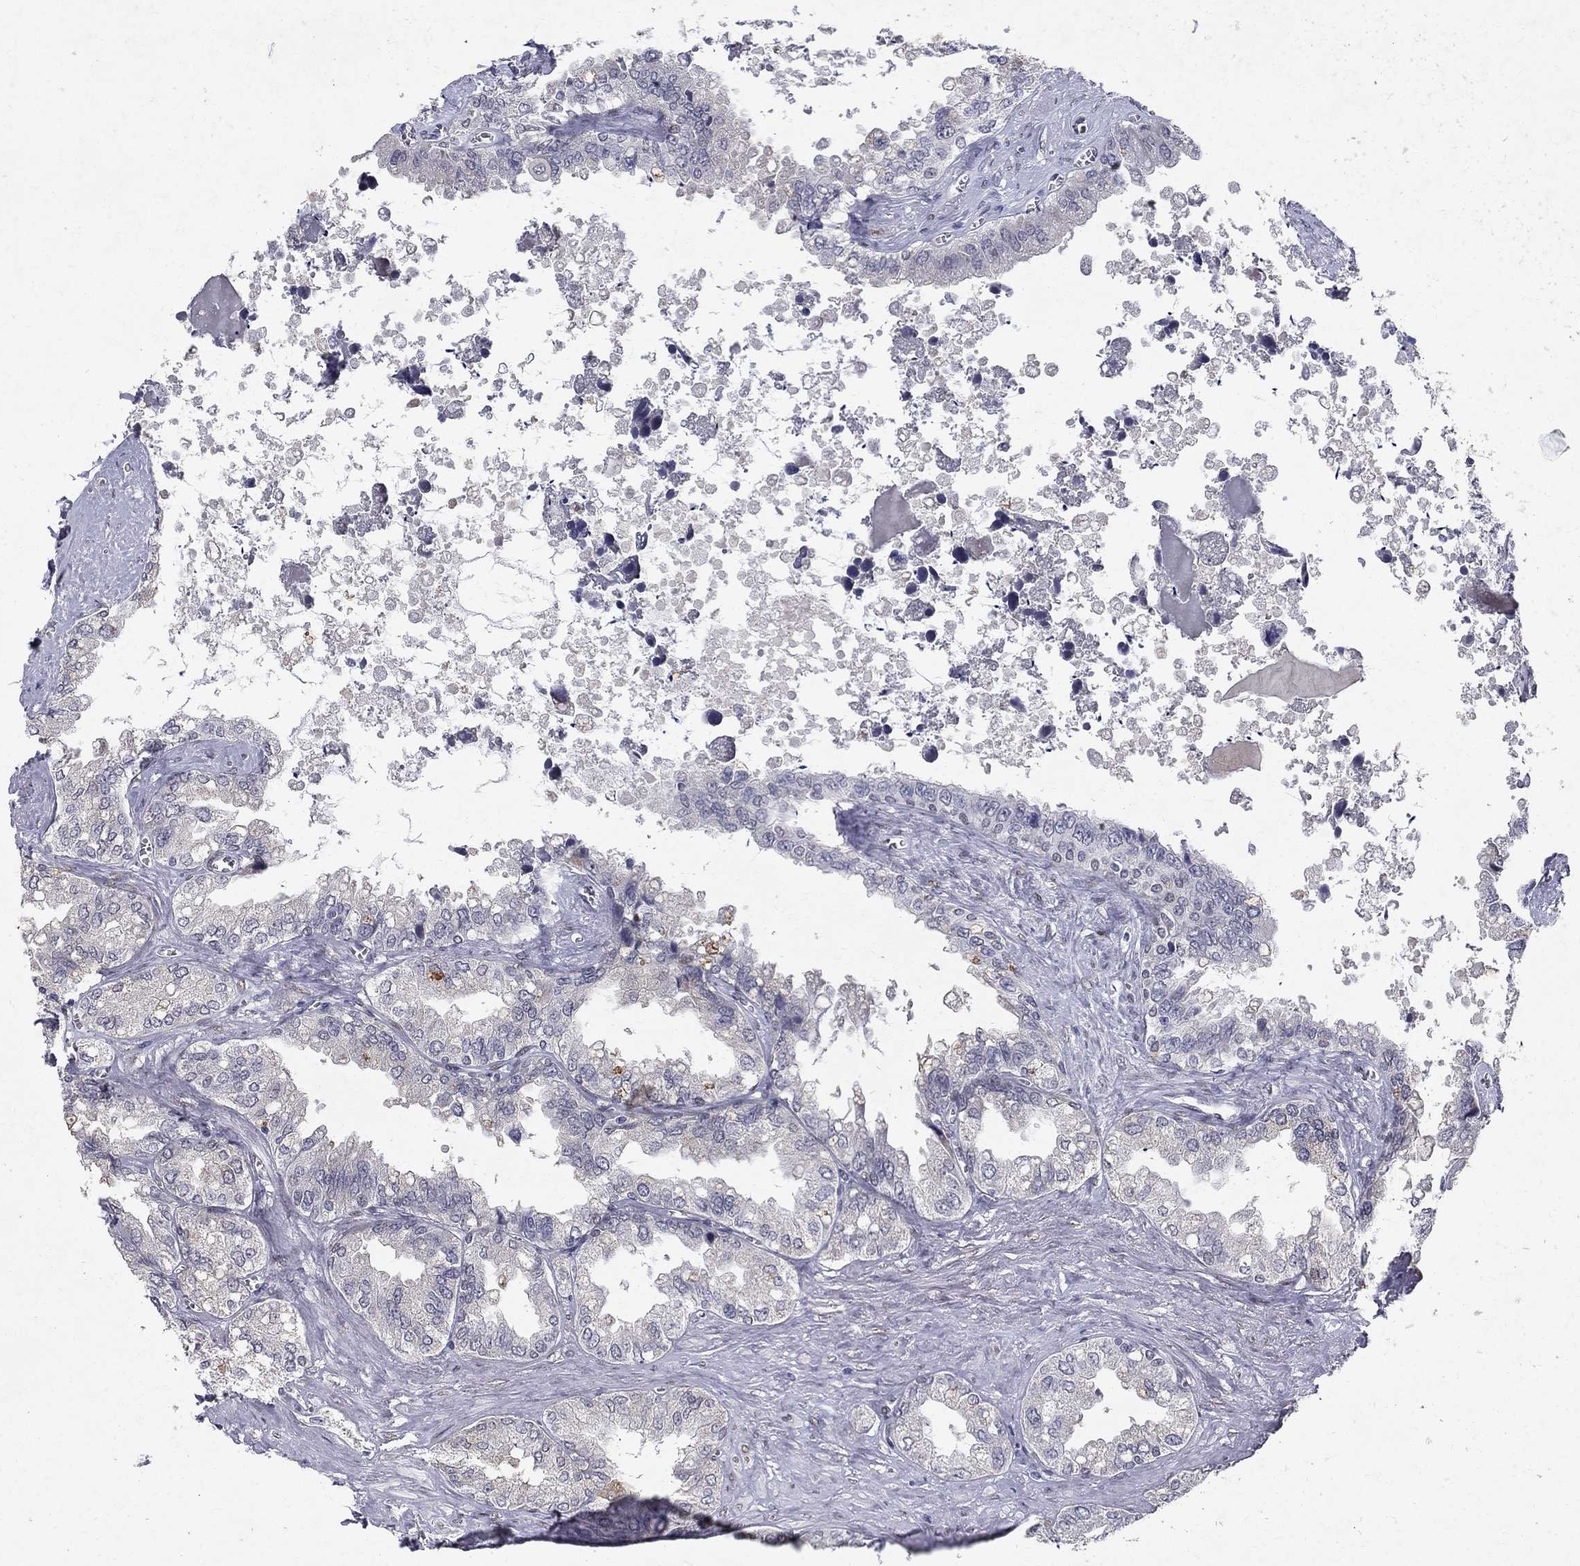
{"staining": {"intensity": "negative", "quantity": "none", "location": "none"}, "tissue": "seminal vesicle", "cell_type": "Glandular cells", "image_type": "normal", "snomed": [{"axis": "morphology", "description": "Normal tissue, NOS"}, {"axis": "topography", "description": "Seminal veicle"}], "caption": "DAB (3,3'-diaminobenzidine) immunohistochemical staining of benign human seminal vesicle displays no significant positivity in glandular cells.", "gene": "RBFOX1", "patient": {"sex": "male", "age": 67}}